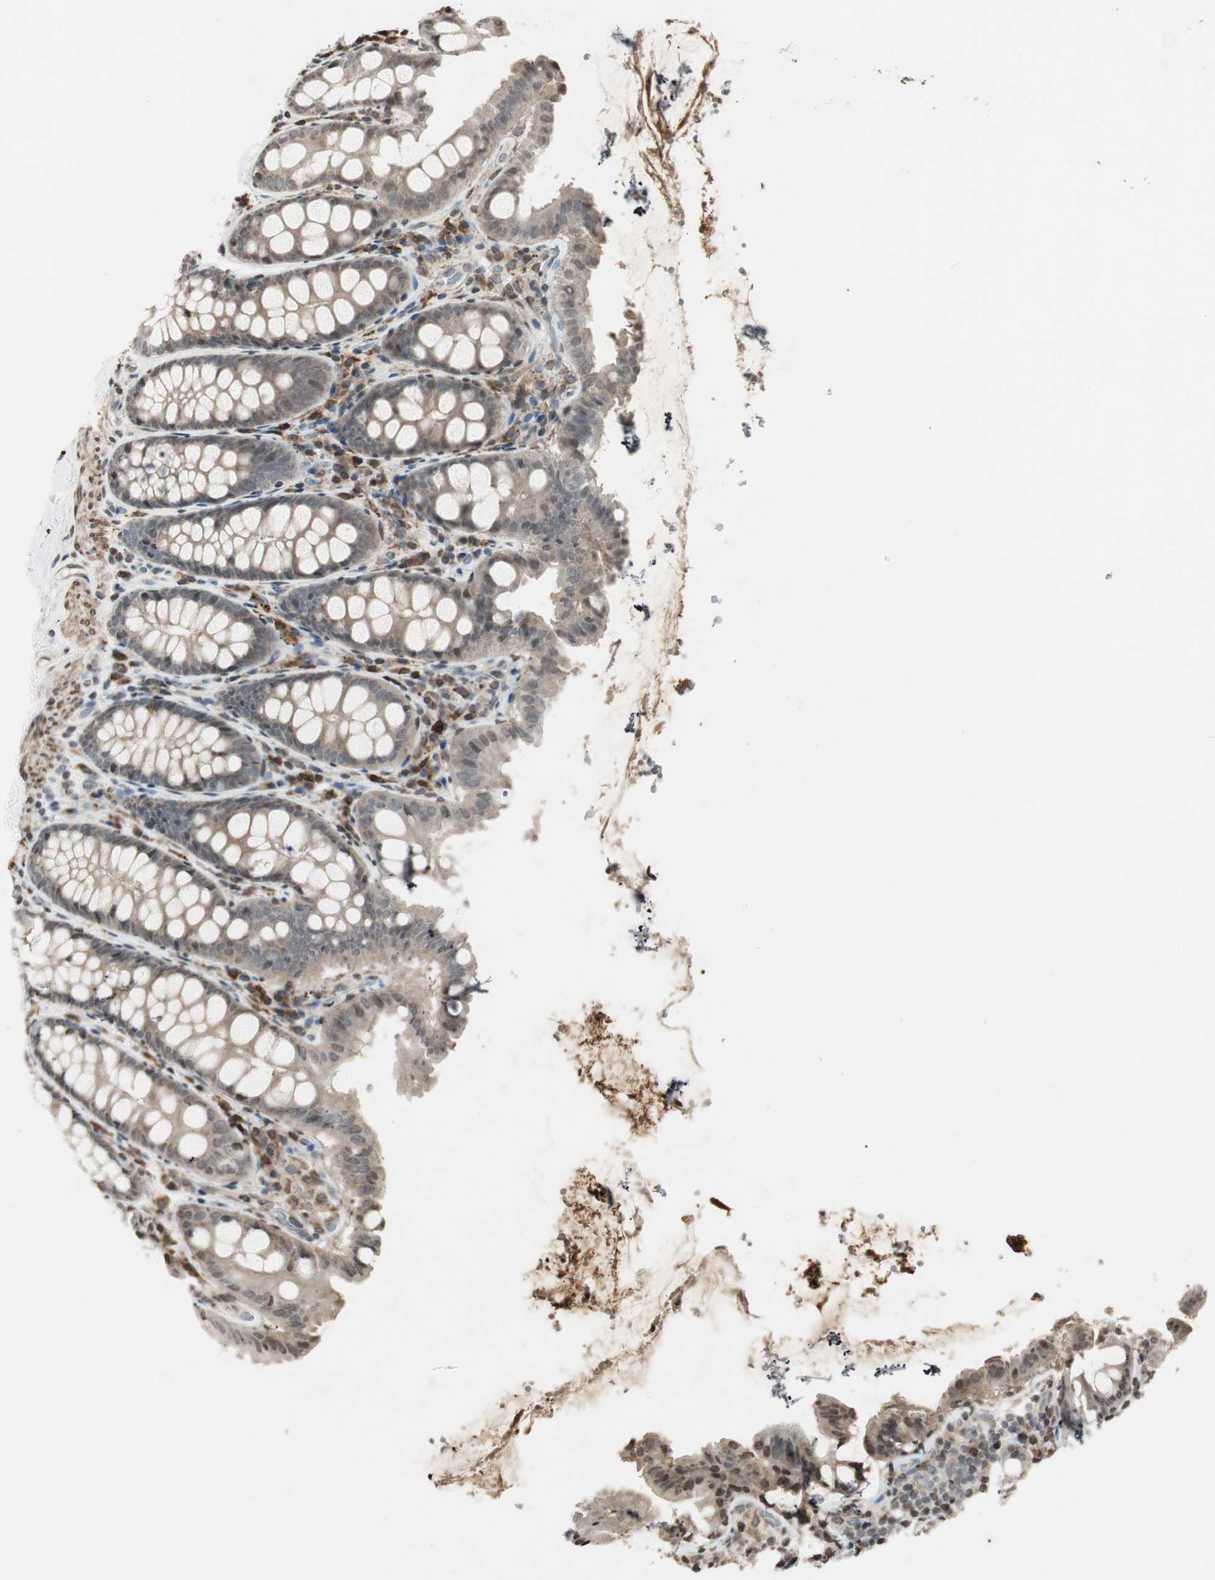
{"staining": {"intensity": "moderate", "quantity": ">75%", "location": "cytoplasmic/membranous,nuclear"}, "tissue": "colon", "cell_type": "Endothelial cells", "image_type": "normal", "snomed": [{"axis": "morphology", "description": "Normal tissue, NOS"}, {"axis": "topography", "description": "Colon"}], "caption": "Immunohistochemistry (IHC) histopathology image of benign human colon stained for a protein (brown), which displays medium levels of moderate cytoplasmic/membranous,nuclear expression in approximately >75% of endothelial cells.", "gene": "PRKG1", "patient": {"sex": "female", "age": 61}}